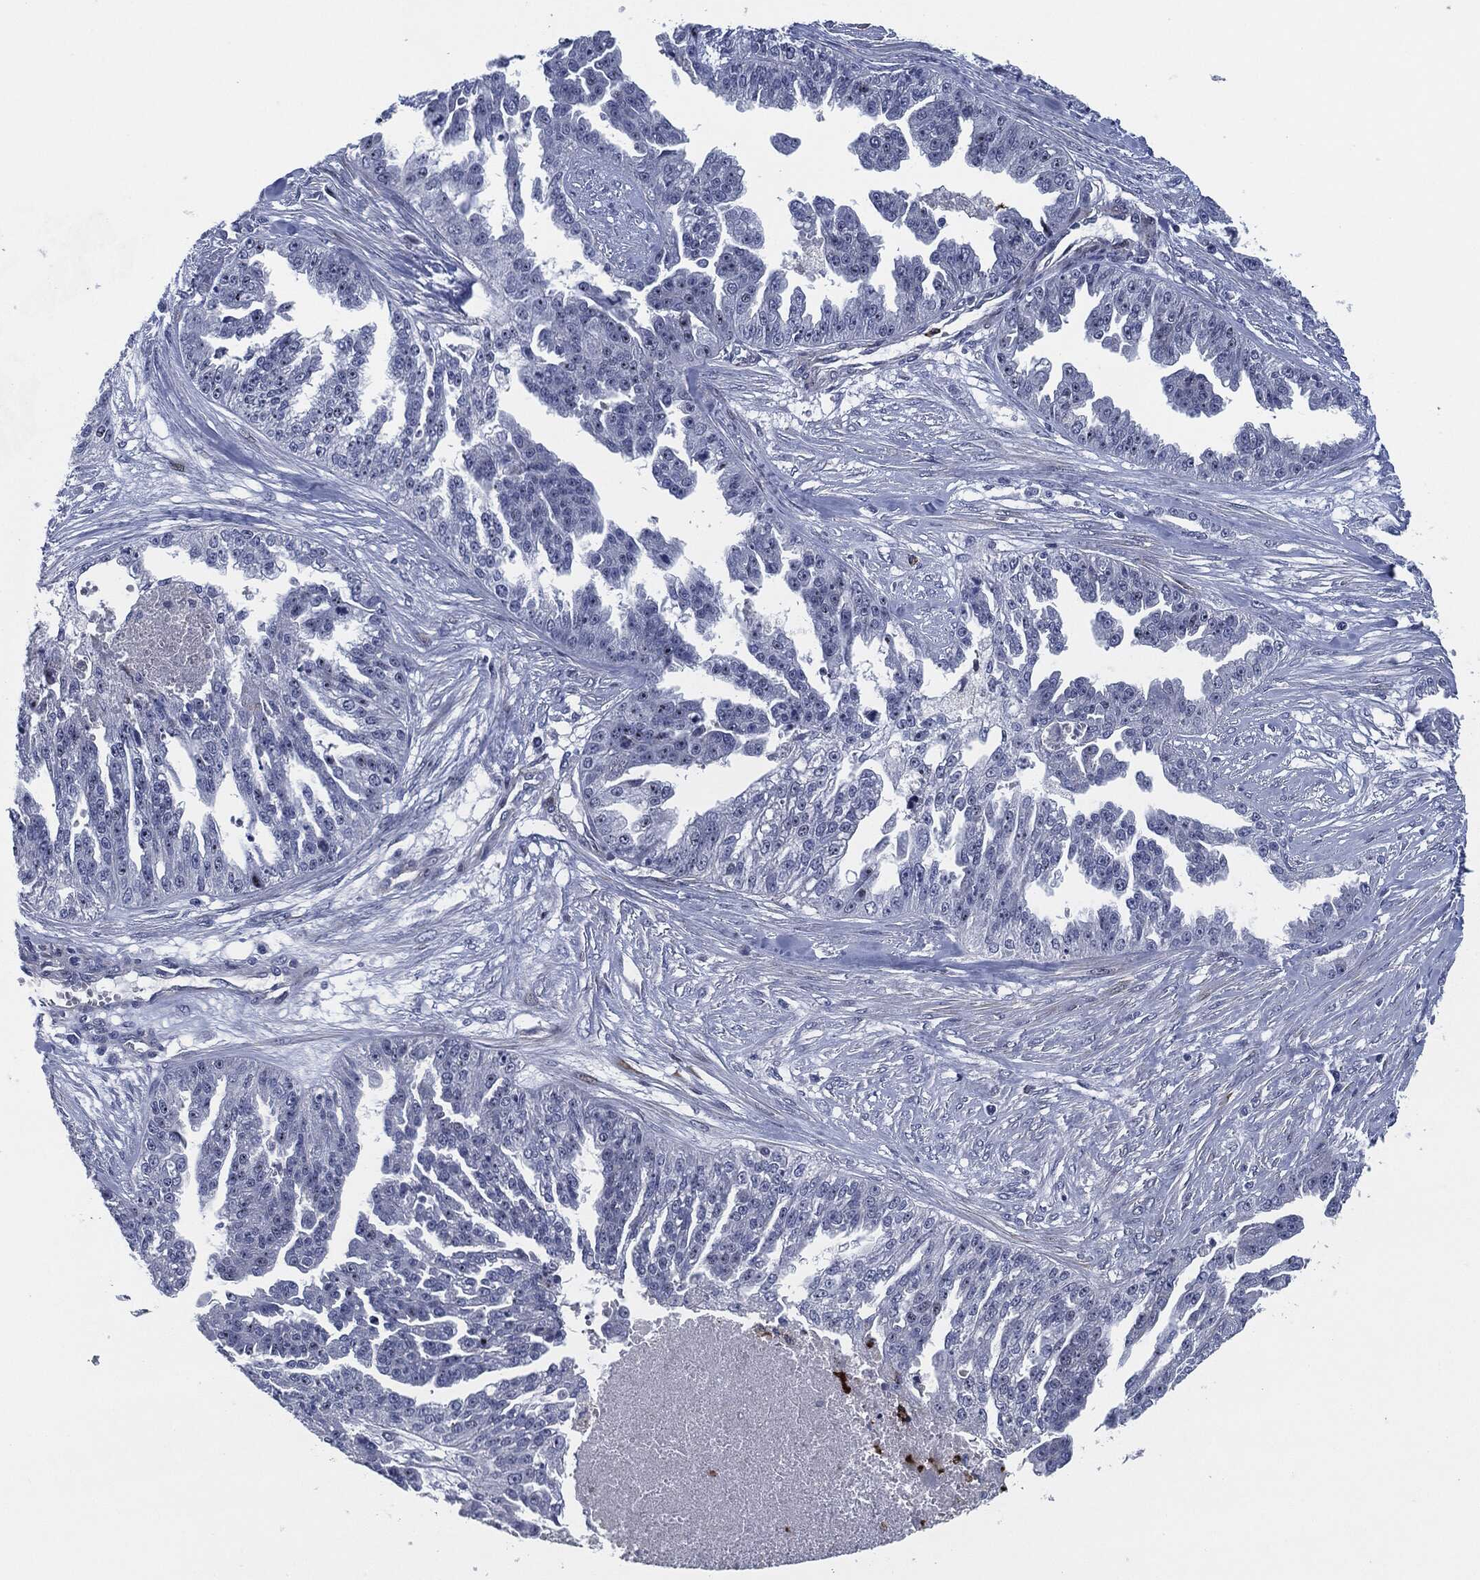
{"staining": {"intensity": "weak", "quantity": "25%-75%", "location": "nuclear"}, "tissue": "ovarian cancer", "cell_type": "Tumor cells", "image_type": "cancer", "snomed": [{"axis": "morphology", "description": "Cystadenocarcinoma, serous, NOS"}, {"axis": "topography", "description": "Ovary"}], "caption": "Immunohistochemistry staining of ovarian cancer (serous cystadenocarcinoma), which displays low levels of weak nuclear expression in approximately 25%-75% of tumor cells indicating weak nuclear protein staining. The staining was performed using DAB (3,3'-diaminobenzidine) (brown) for protein detection and nuclei were counterstained in hematoxylin (blue).", "gene": "MPO", "patient": {"sex": "female", "age": 58}}